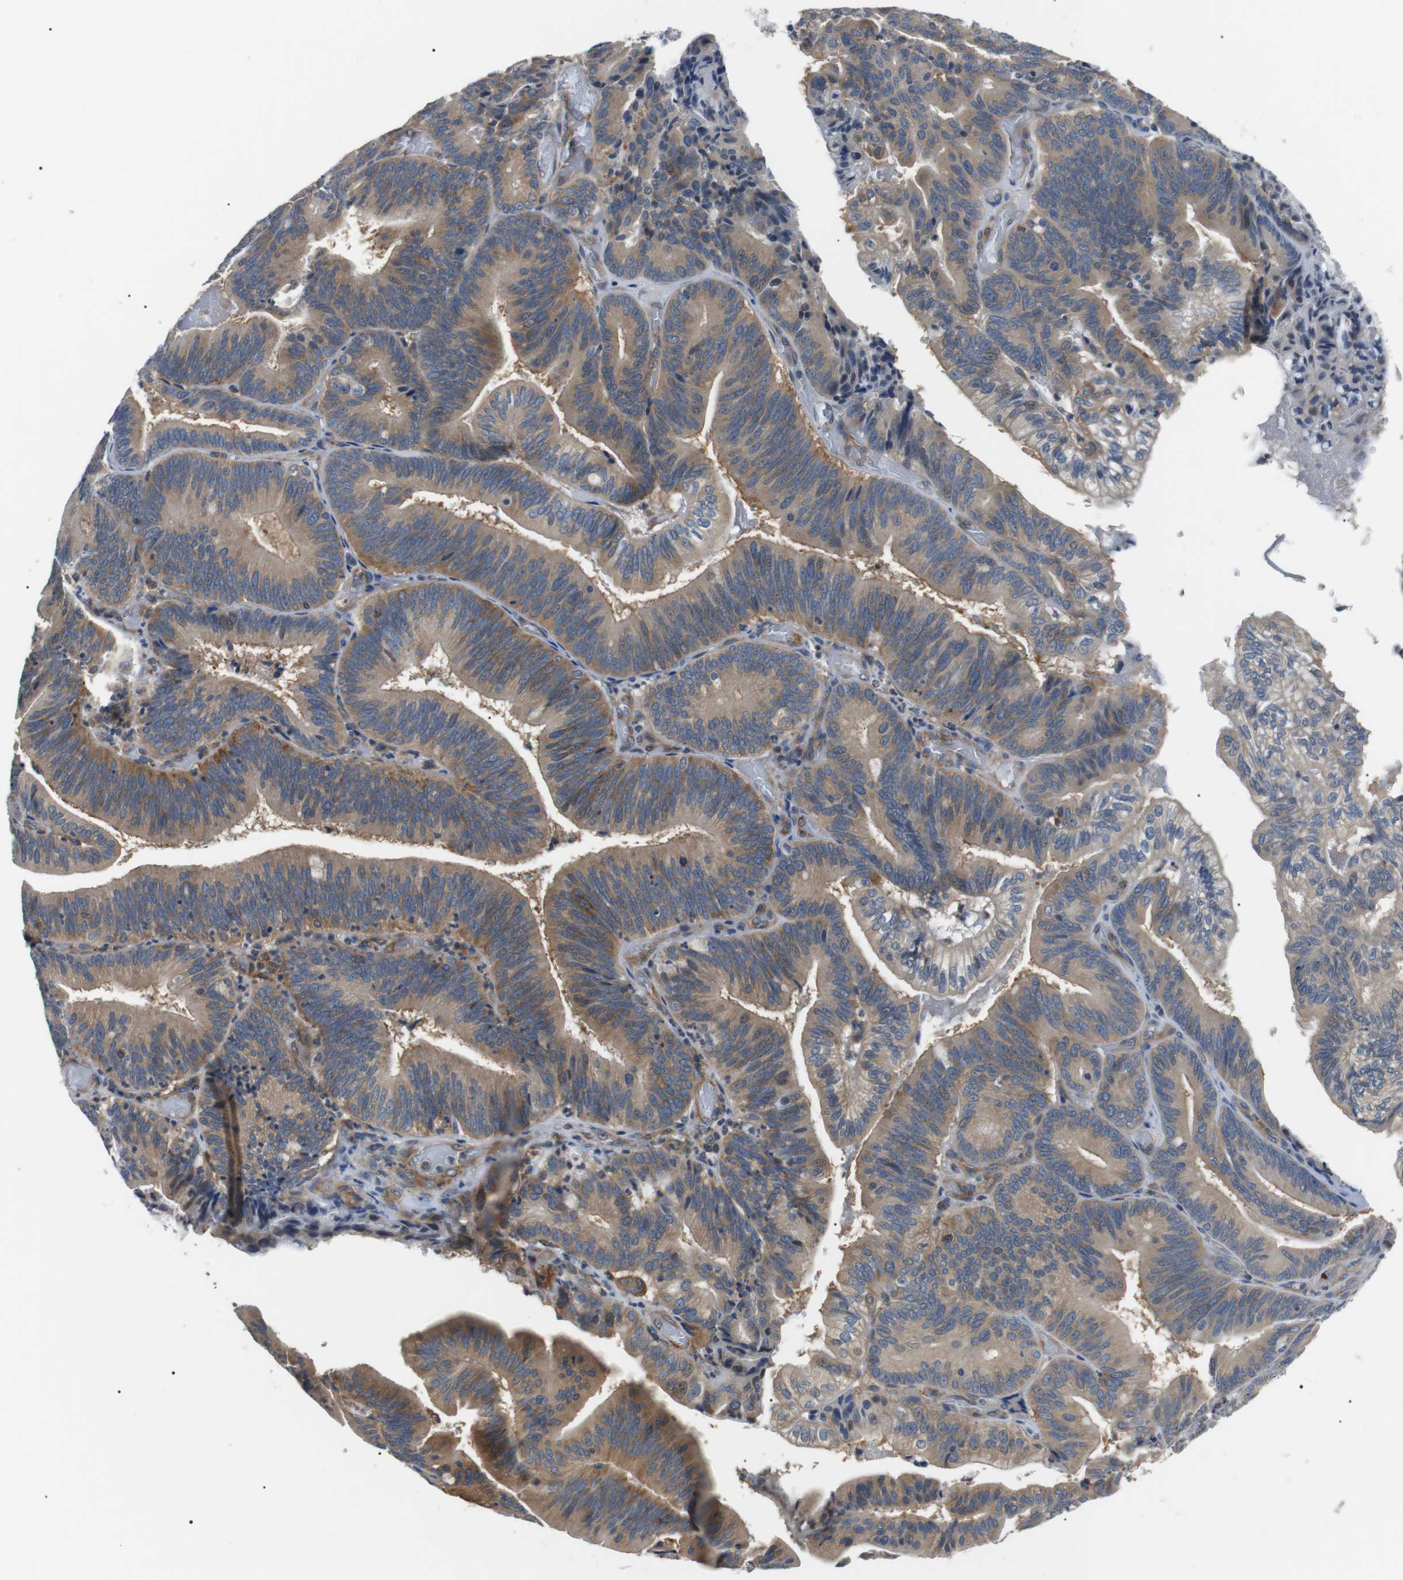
{"staining": {"intensity": "moderate", "quantity": ">75%", "location": "cytoplasmic/membranous"}, "tissue": "pancreatic cancer", "cell_type": "Tumor cells", "image_type": "cancer", "snomed": [{"axis": "morphology", "description": "Adenocarcinoma, NOS"}, {"axis": "topography", "description": "Pancreas"}], "caption": "Pancreatic adenocarcinoma was stained to show a protein in brown. There is medium levels of moderate cytoplasmic/membranous positivity in about >75% of tumor cells.", "gene": "DIPK1A", "patient": {"sex": "male", "age": 82}}